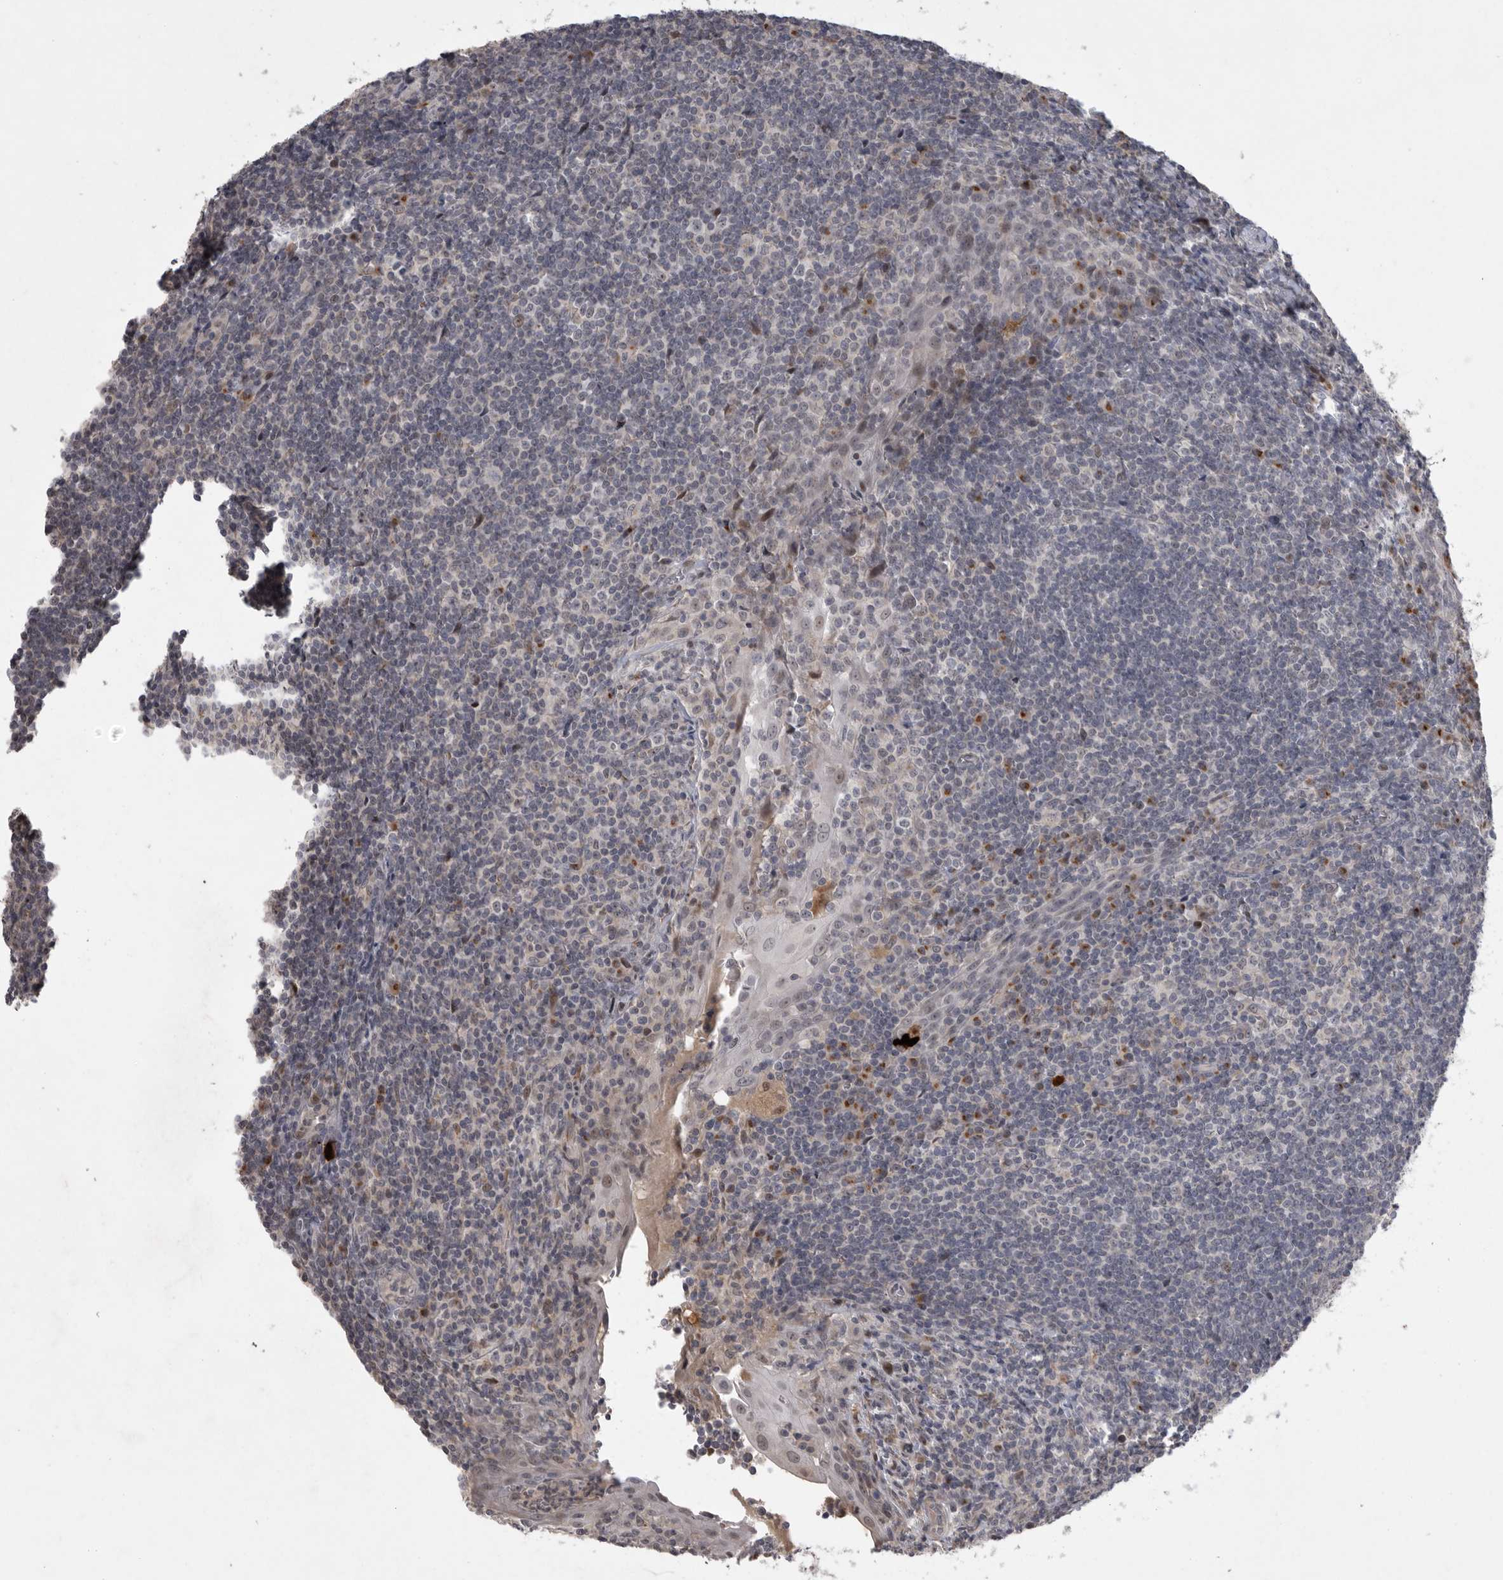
{"staining": {"intensity": "negative", "quantity": "none", "location": "none"}, "tissue": "tonsil", "cell_type": "Germinal center cells", "image_type": "normal", "snomed": [{"axis": "morphology", "description": "Normal tissue, NOS"}, {"axis": "topography", "description": "Tonsil"}], "caption": "High power microscopy image of an immunohistochemistry photomicrograph of unremarkable tonsil, revealing no significant positivity in germinal center cells.", "gene": "MAN2A1", "patient": {"sex": "male", "age": 37}}